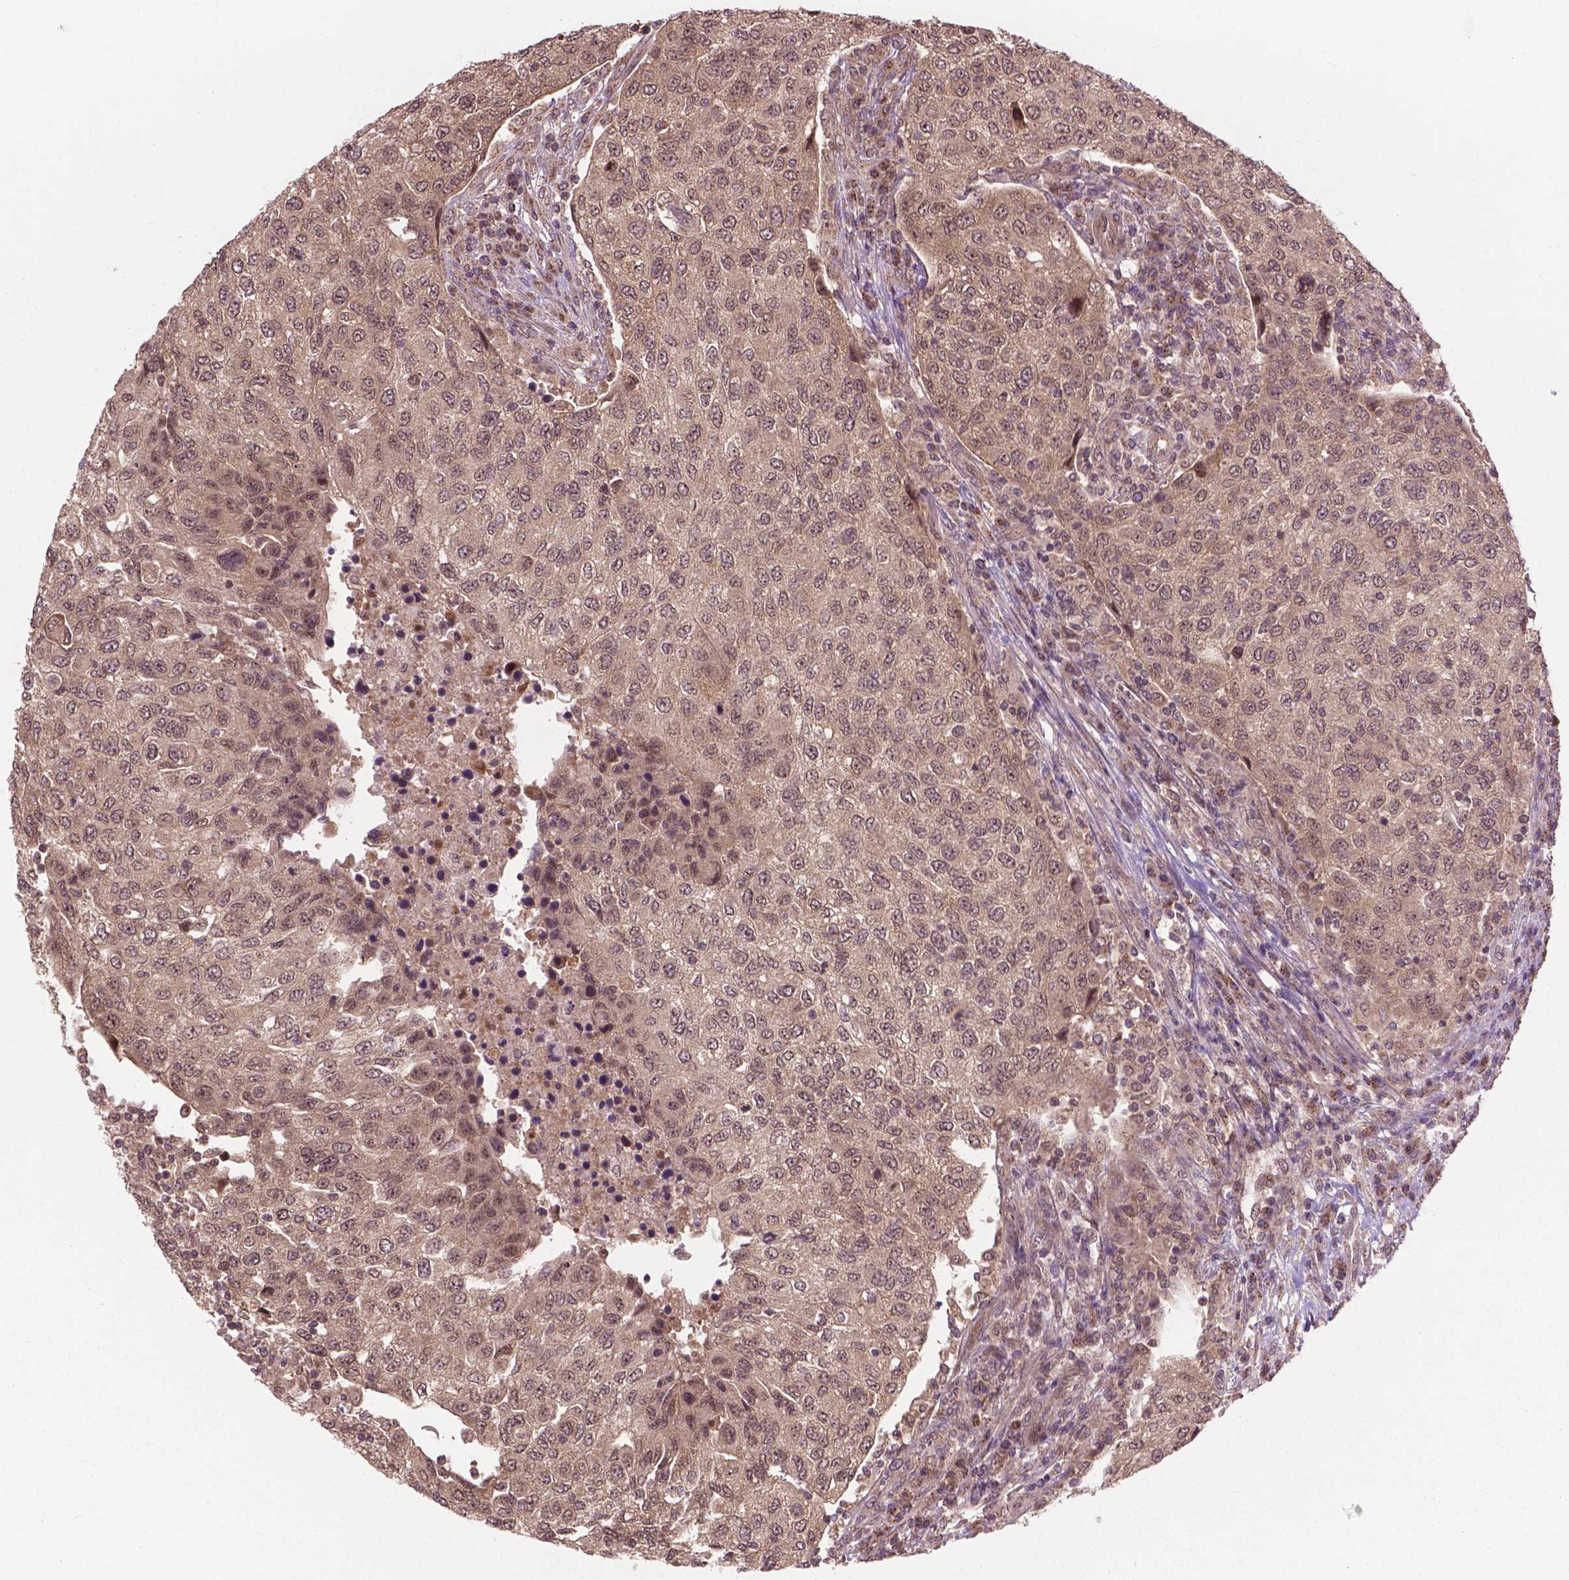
{"staining": {"intensity": "weak", "quantity": ">75%", "location": "cytoplasmic/membranous"}, "tissue": "urothelial cancer", "cell_type": "Tumor cells", "image_type": "cancer", "snomed": [{"axis": "morphology", "description": "Urothelial carcinoma, High grade"}, {"axis": "topography", "description": "Urinary bladder"}], "caption": "Immunohistochemical staining of urothelial carcinoma (high-grade) shows weak cytoplasmic/membranous protein staining in about >75% of tumor cells. (brown staining indicates protein expression, while blue staining denotes nuclei).", "gene": "PPP1CB", "patient": {"sex": "female", "age": 78}}